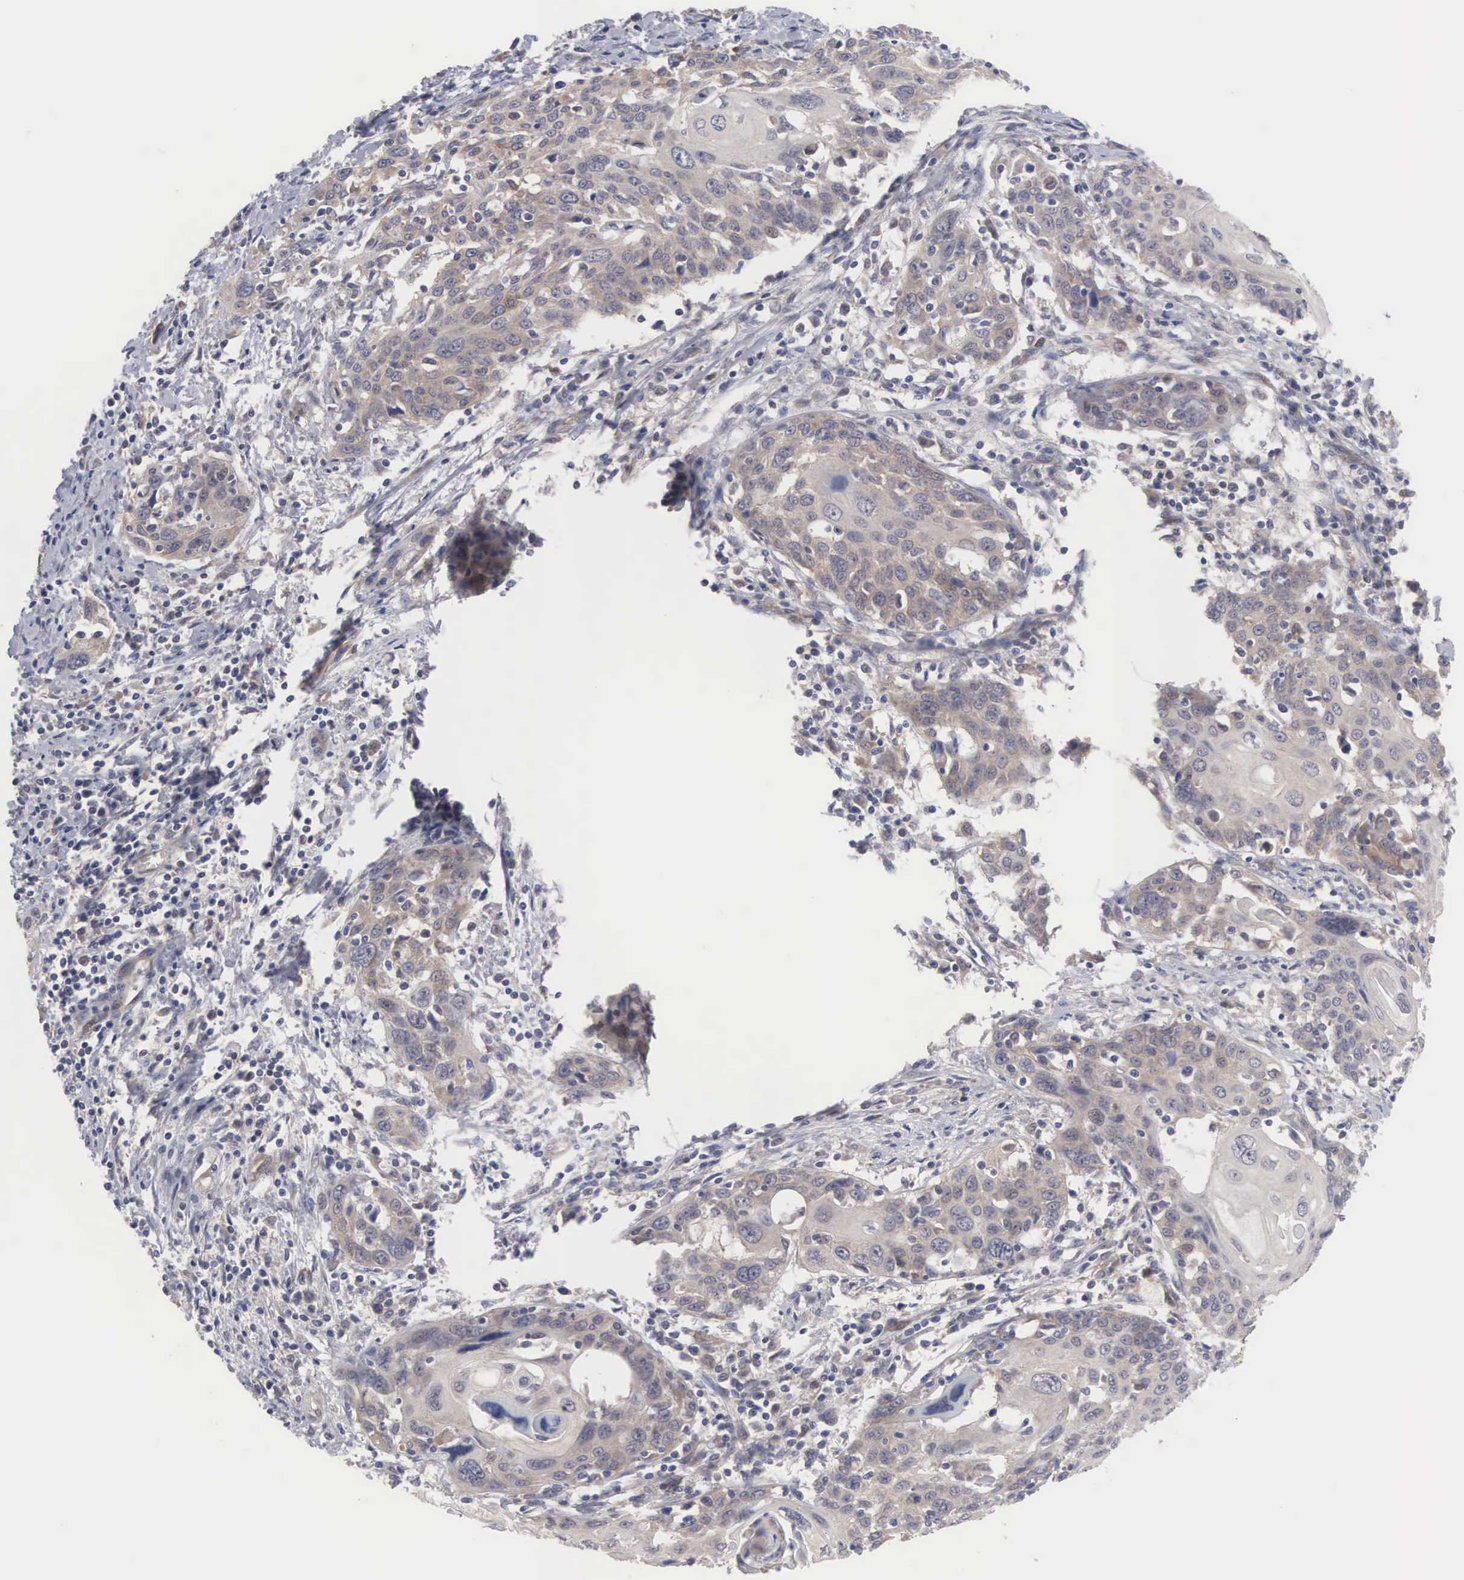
{"staining": {"intensity": "weak", "quantity": ">75%", "location": "cytoplasmic/membranous"}, "tissue": "cervical cancer", "cell_type": "Tumor cells", "image_type": "cancer", "snomed": [{"axis": "morphology", "description": "Squamous cell carcinoma, NOS"}, {"axis": "topography", "description": "Cervix"}], "caption": "Immunohistochemical staining of human squamous cell carcinoma (cervical) exhibits low levels of weak cytoplasmic/membranous staining in about >75% of tumor cells.", "gene": "INF2", "patient": {"sex": "female", "age": 54}}